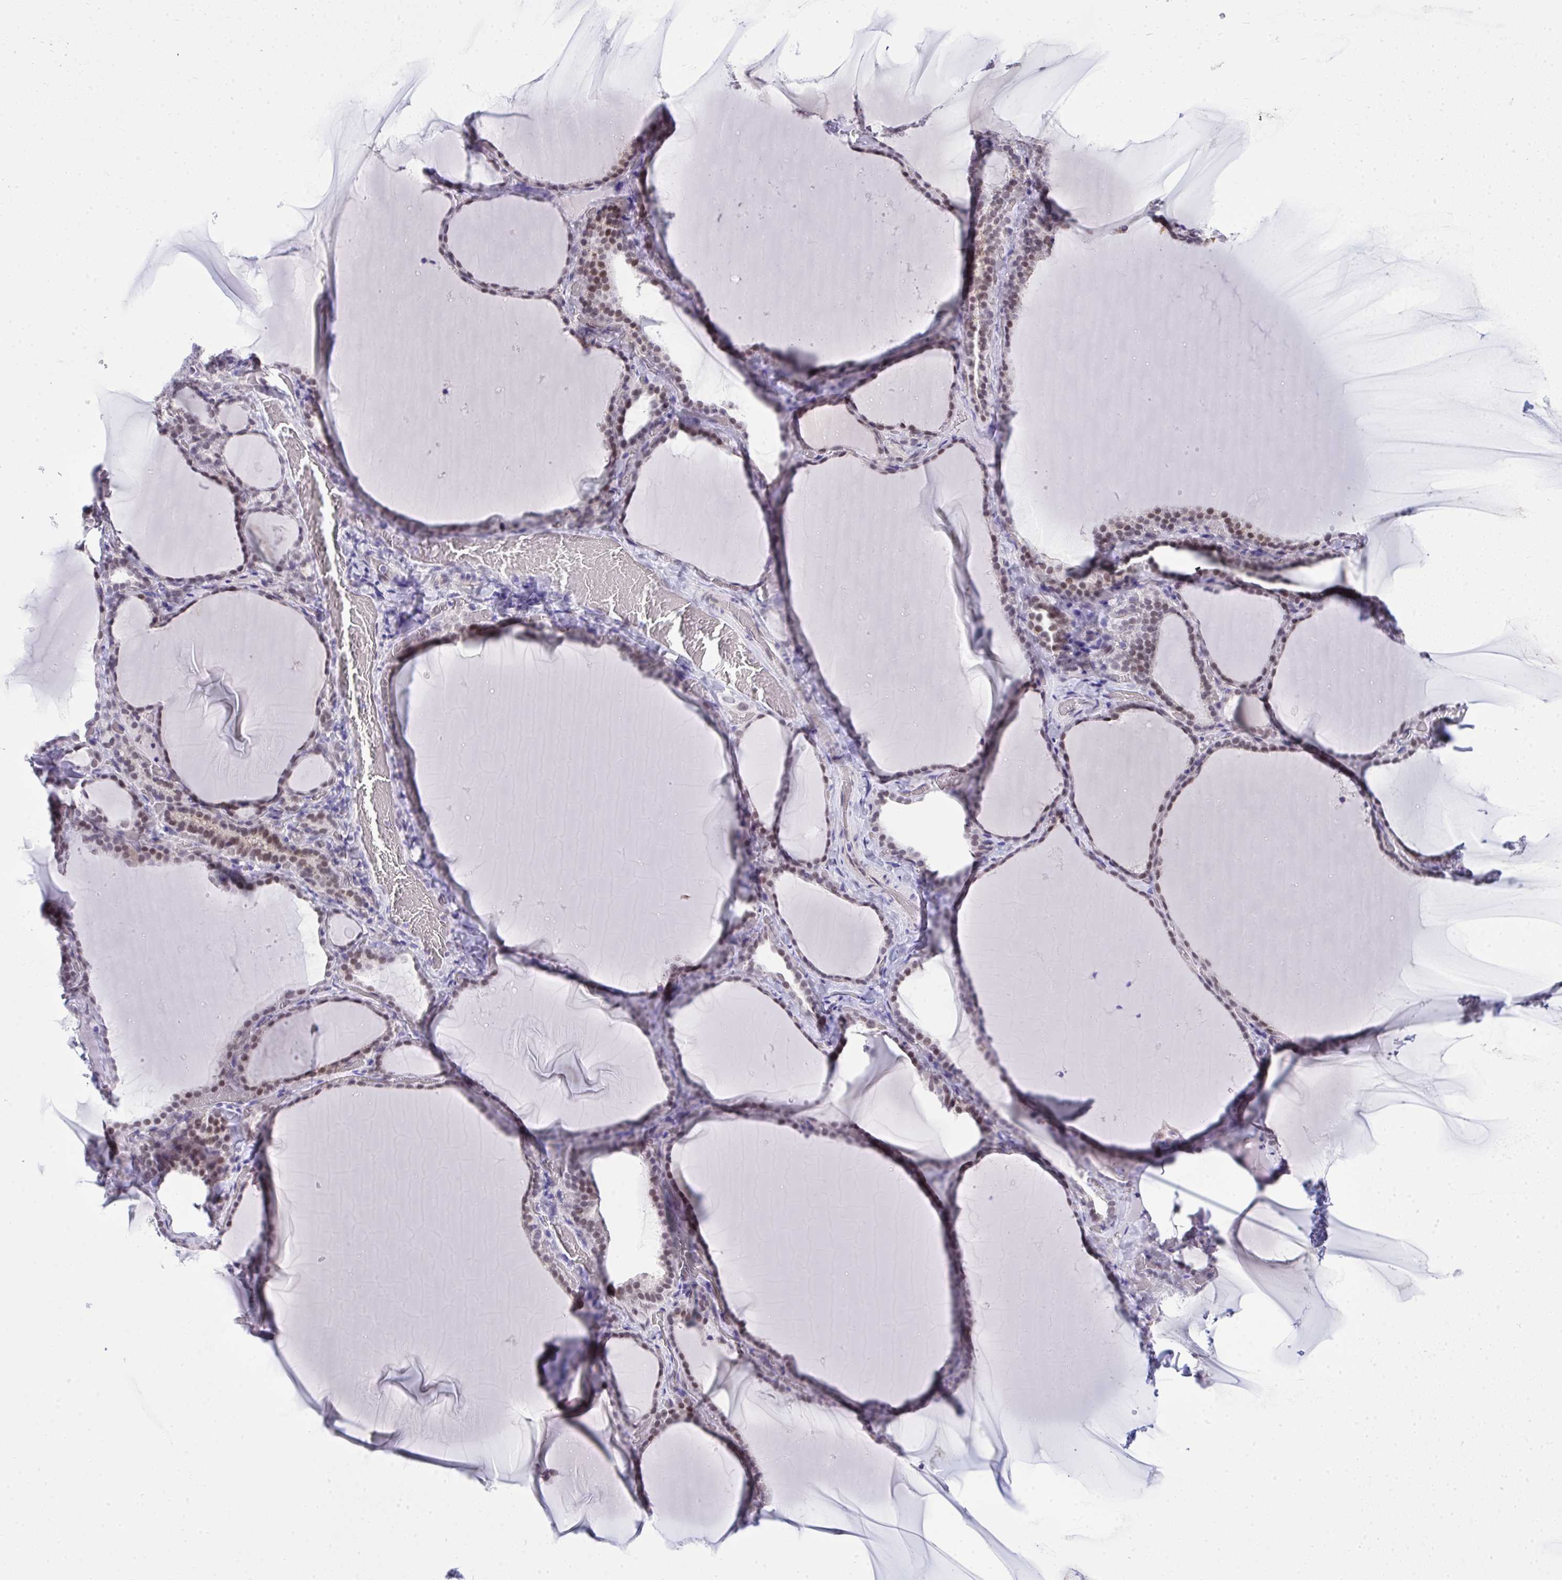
{"staining": {"intensity": "moderate", "quantity": "25%-75%", "location": "nuclear"}, "tissue": "thyroid gland", "cell_type": "Glandular cells", "image_type": "normal", "snomed": [{"axis": "morphology", "description": "Normal tissue, NOS"}, {"axis": "topography", "description": "Thyroid gland"}], "caption": "Moderate nuclear protein expression is appreciated in about 25%-75% of glandular cells in thyroid gland.", "gene": "TEAD4", "patient": {"sex": "female", "age": 22}}